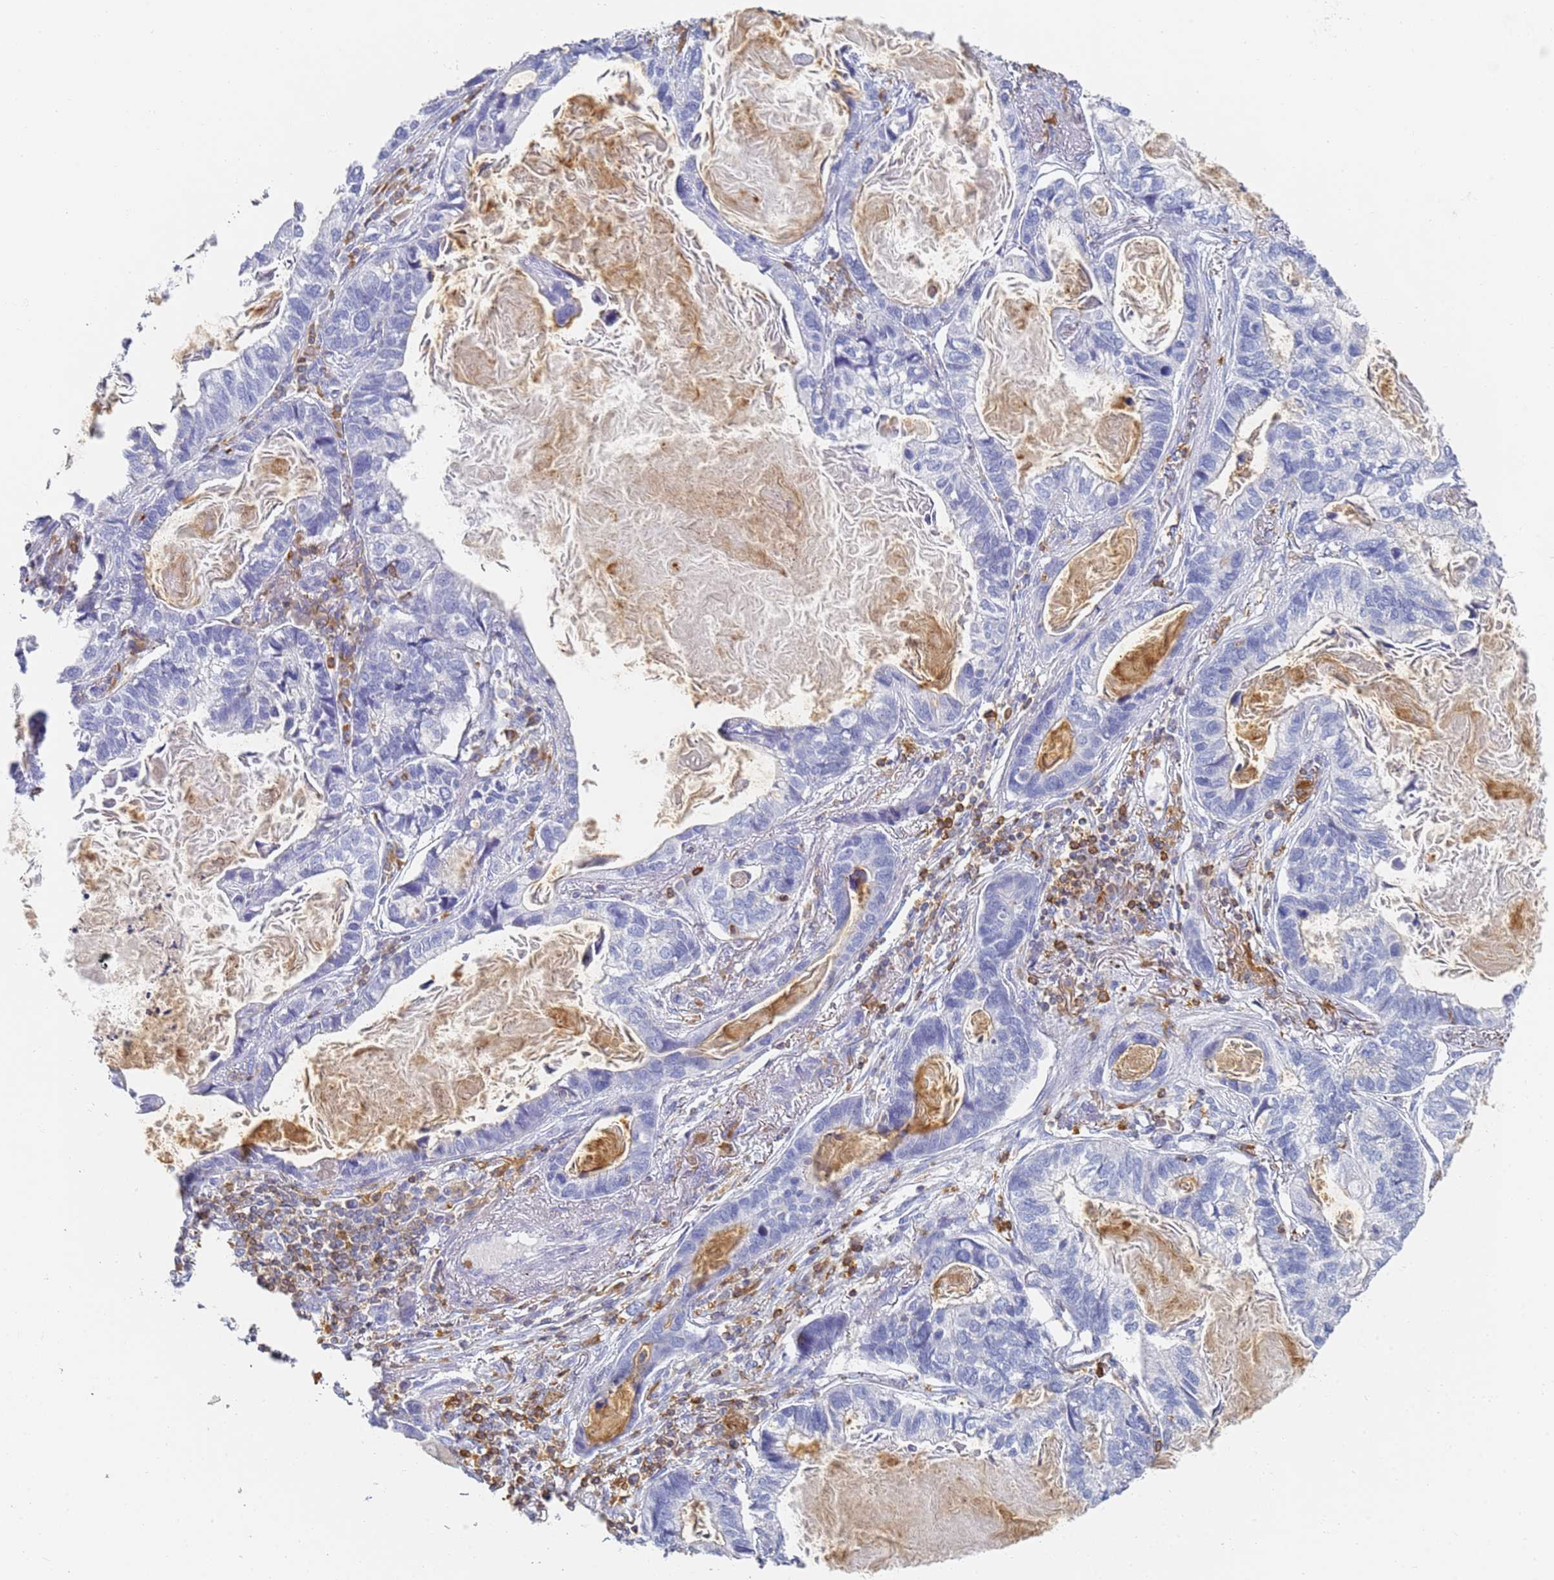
{"staining": {"intensity": "negative", "quantity": "none", "location": "none"}, "tissue": "lung cancer", "cell_type": "Tumor cells", "image_type": "cancer", "snomed": [{"axis": "morphology", "description": "Adenocarcinoma, NOS"}, {"axis": "topography", "description": "Lung"}], "caption": "Immunohistochemical staining of adenocarcinoma (lung) displays no significant positivity in tumor cells.", "gene": "BIN2", "patient": {"sex": "male", "age": 67}}